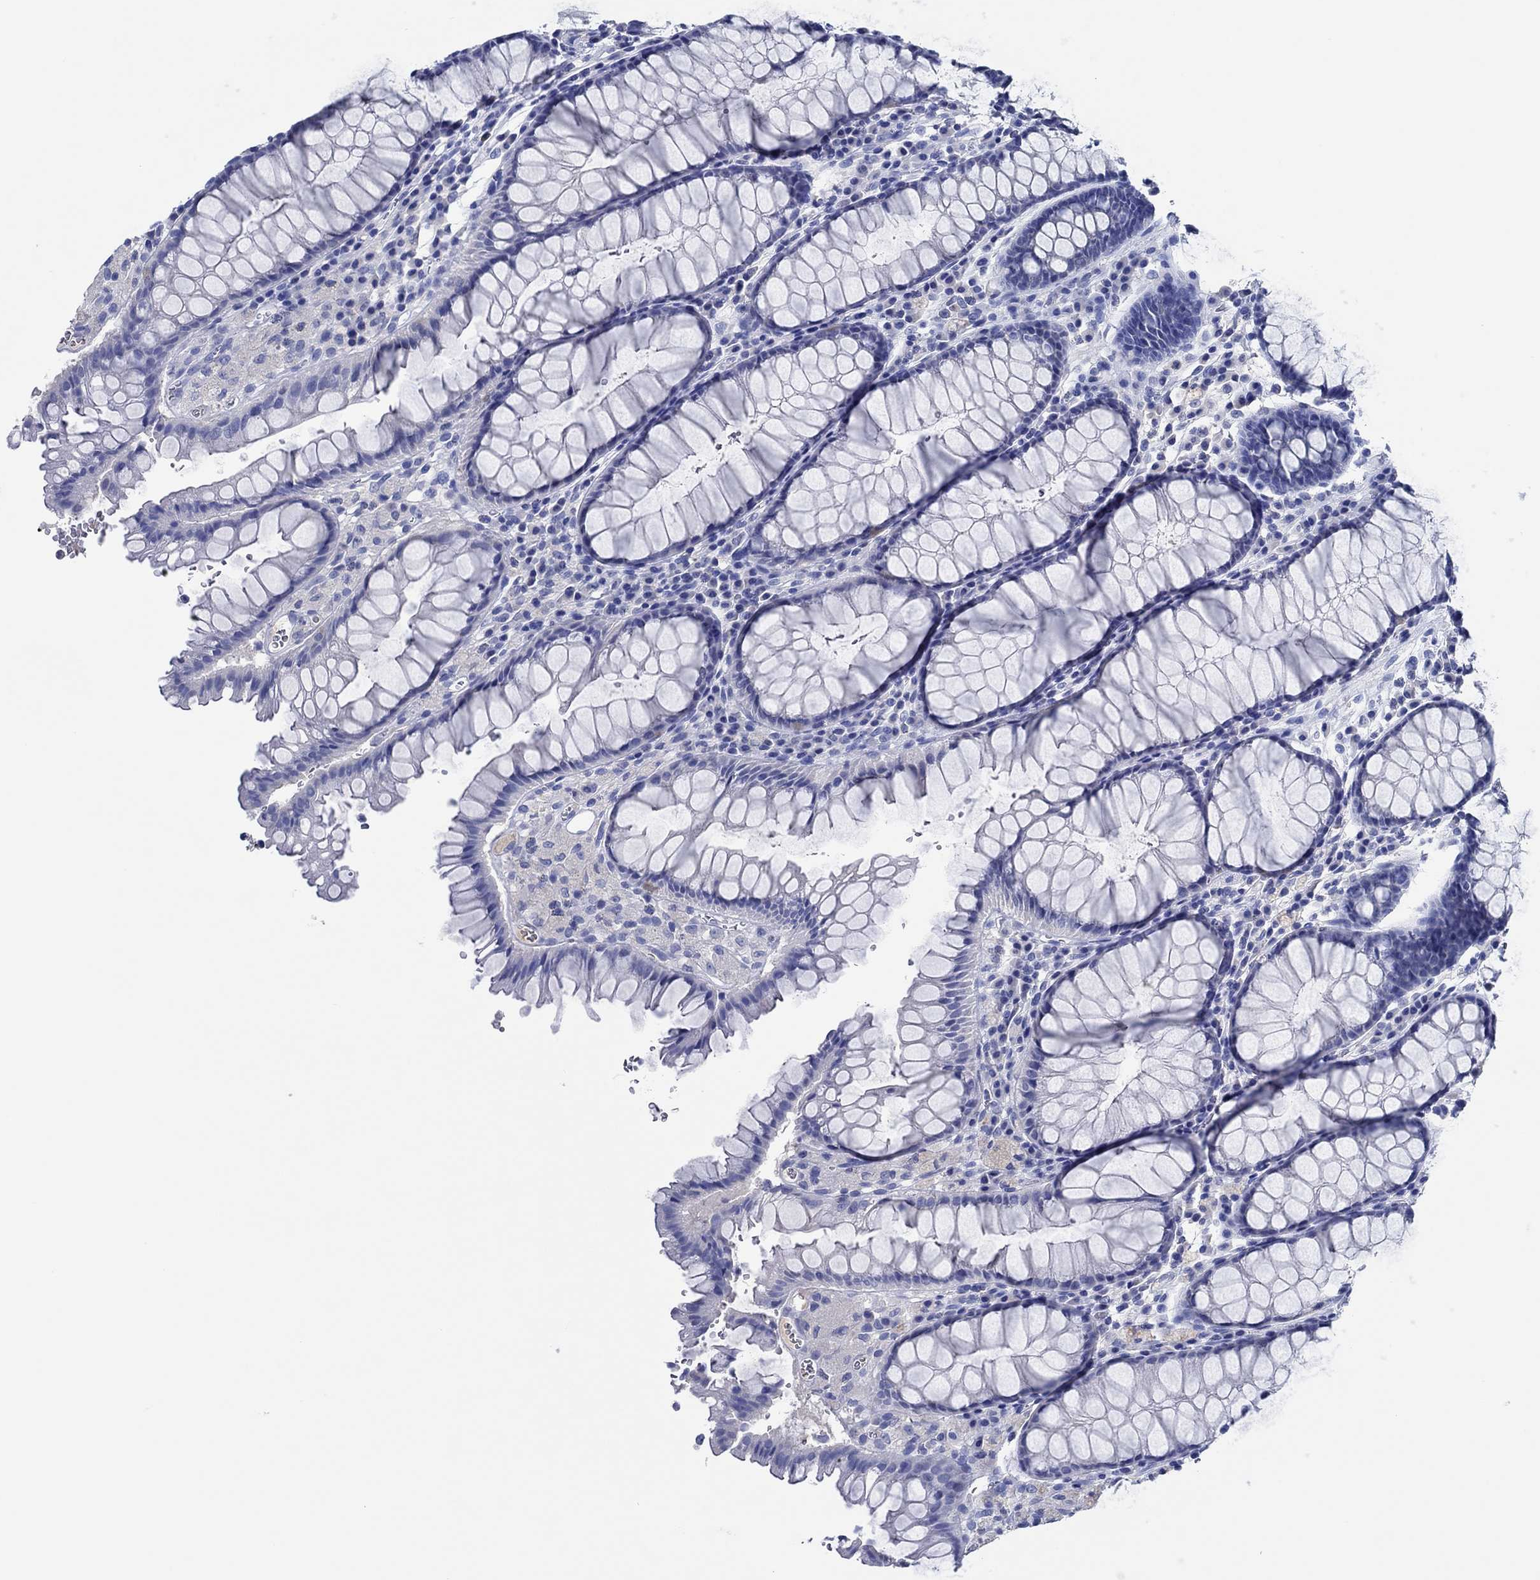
{"staining": {"intensity": "negative", "quantity": "none", "location": "none"}, "tissue": "rectum", "cell_type": "Glandular cells", "image_type": "normal", "snomed": [{"axis": "morphology", "description": "Normal tissue, NOS"}, {"axis": "topography", "description": "Rectum"}], "caption": "IHC image of normal rectum stained for a protein (brown), which exhibits no positivity in glandular cells. (Stains: DAB IHC with hematoxylin counter stain, Microscopy: brightfield microscopy at high magnification).", "gene": "CPNE6", "patient": {"sex": "female", "age": 68}}